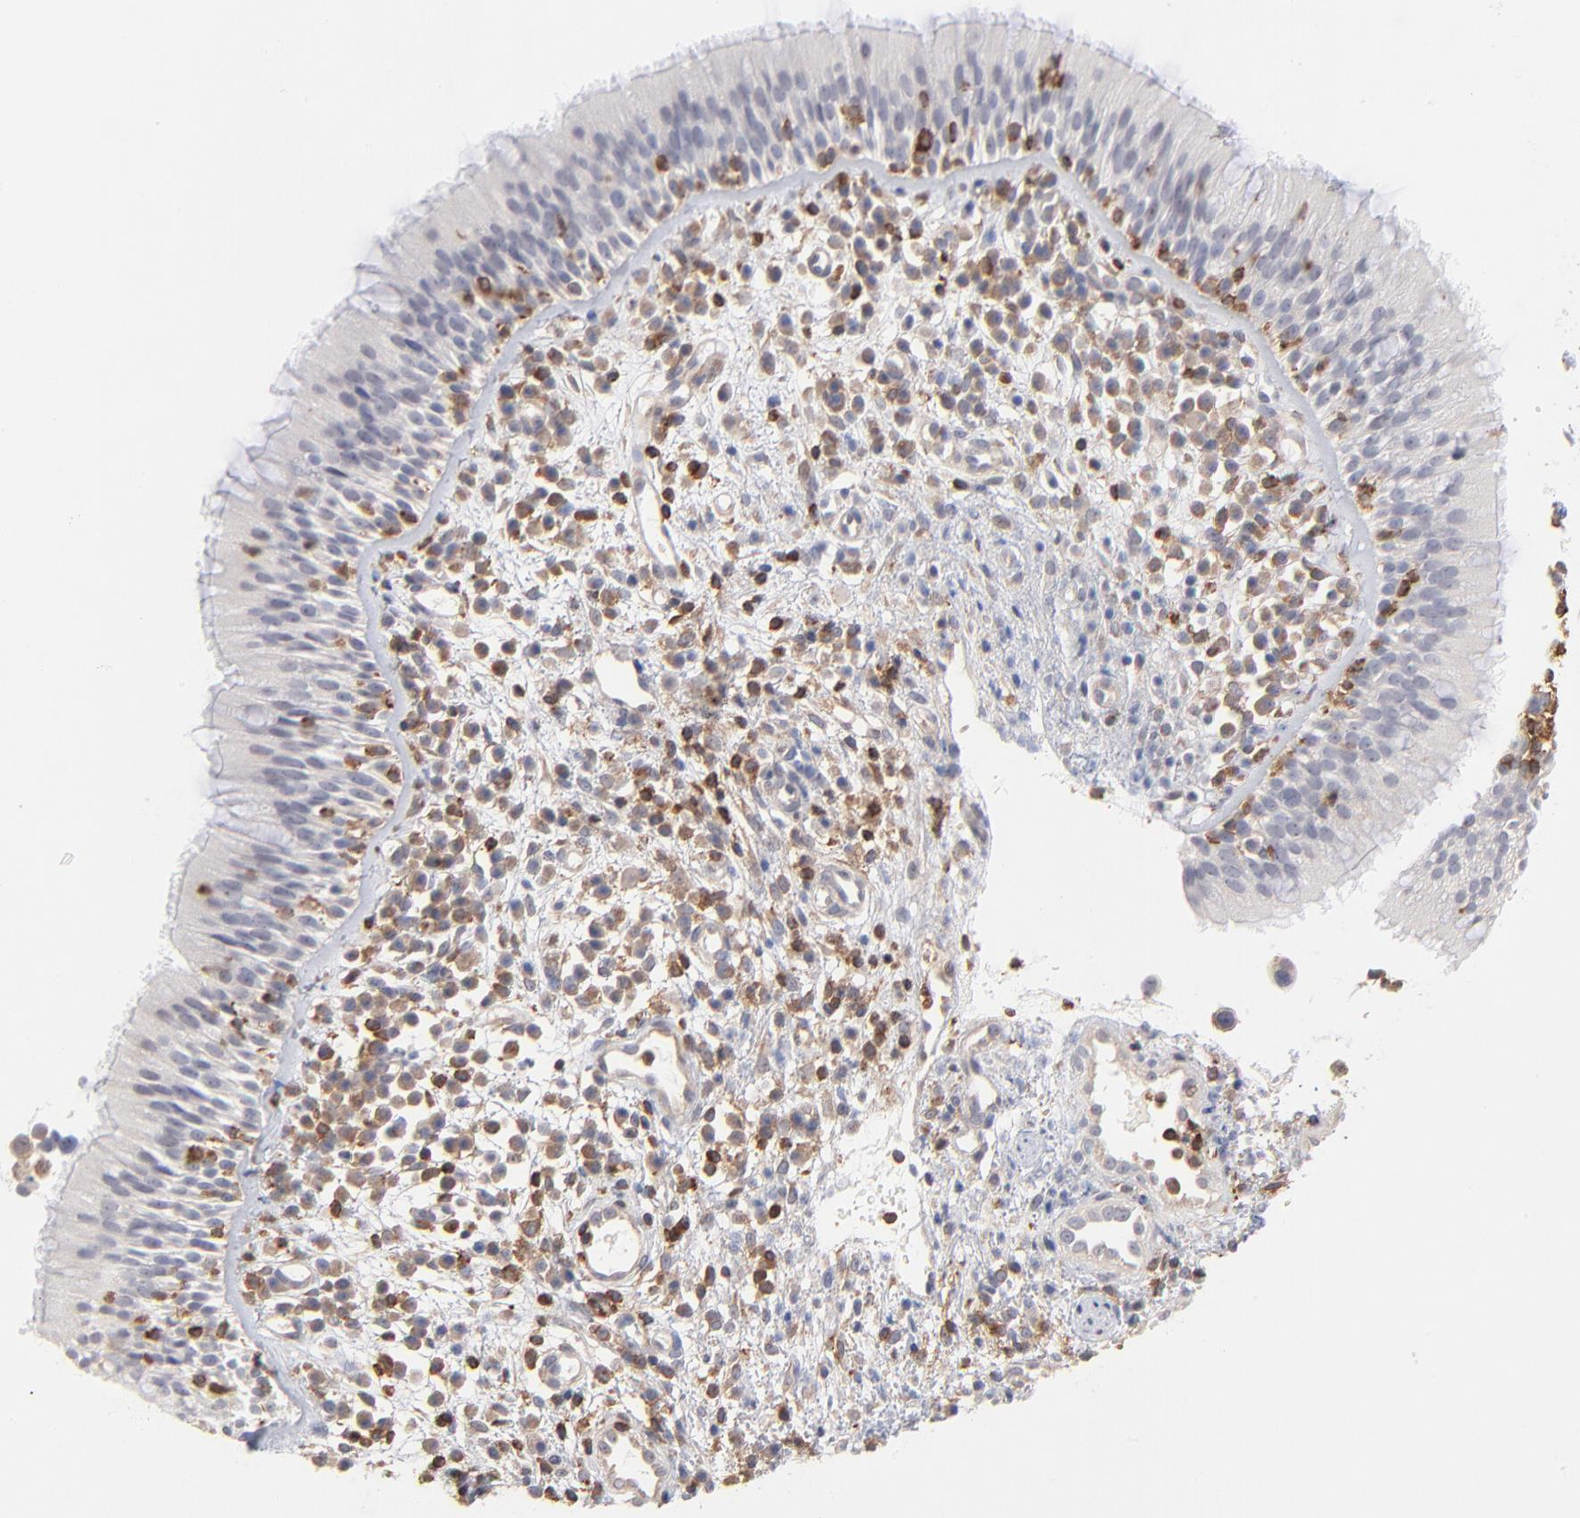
{"staining": {"intensity": "negative", "quantity": "none", "location": "none"}, "tissue": "nasopharynx", "cell_type": "Respiratory epithelial cells", "image_type": "normal", "snomed": [{"axis": "morphology", "description": "Normal tissue, NOS"}, {"axis": "morphology", "description": "Inflammation, NOS"}, {"axis": "morphology", "description": "Malignant melanoma, Metastatic site"}, {"axis": "topography", "description": "Nasopharynx"}], "caption": "Respiratory epithelial cells show no significant staining in unremarkable nasopharynx. (Brightfield microscopy of DAB (3,3'-diaminobenzidine) immunohistochemistry (IHC) at high magnification).", "gene": "WIPF1", "patient": {"sex": "female", "age": 55}}